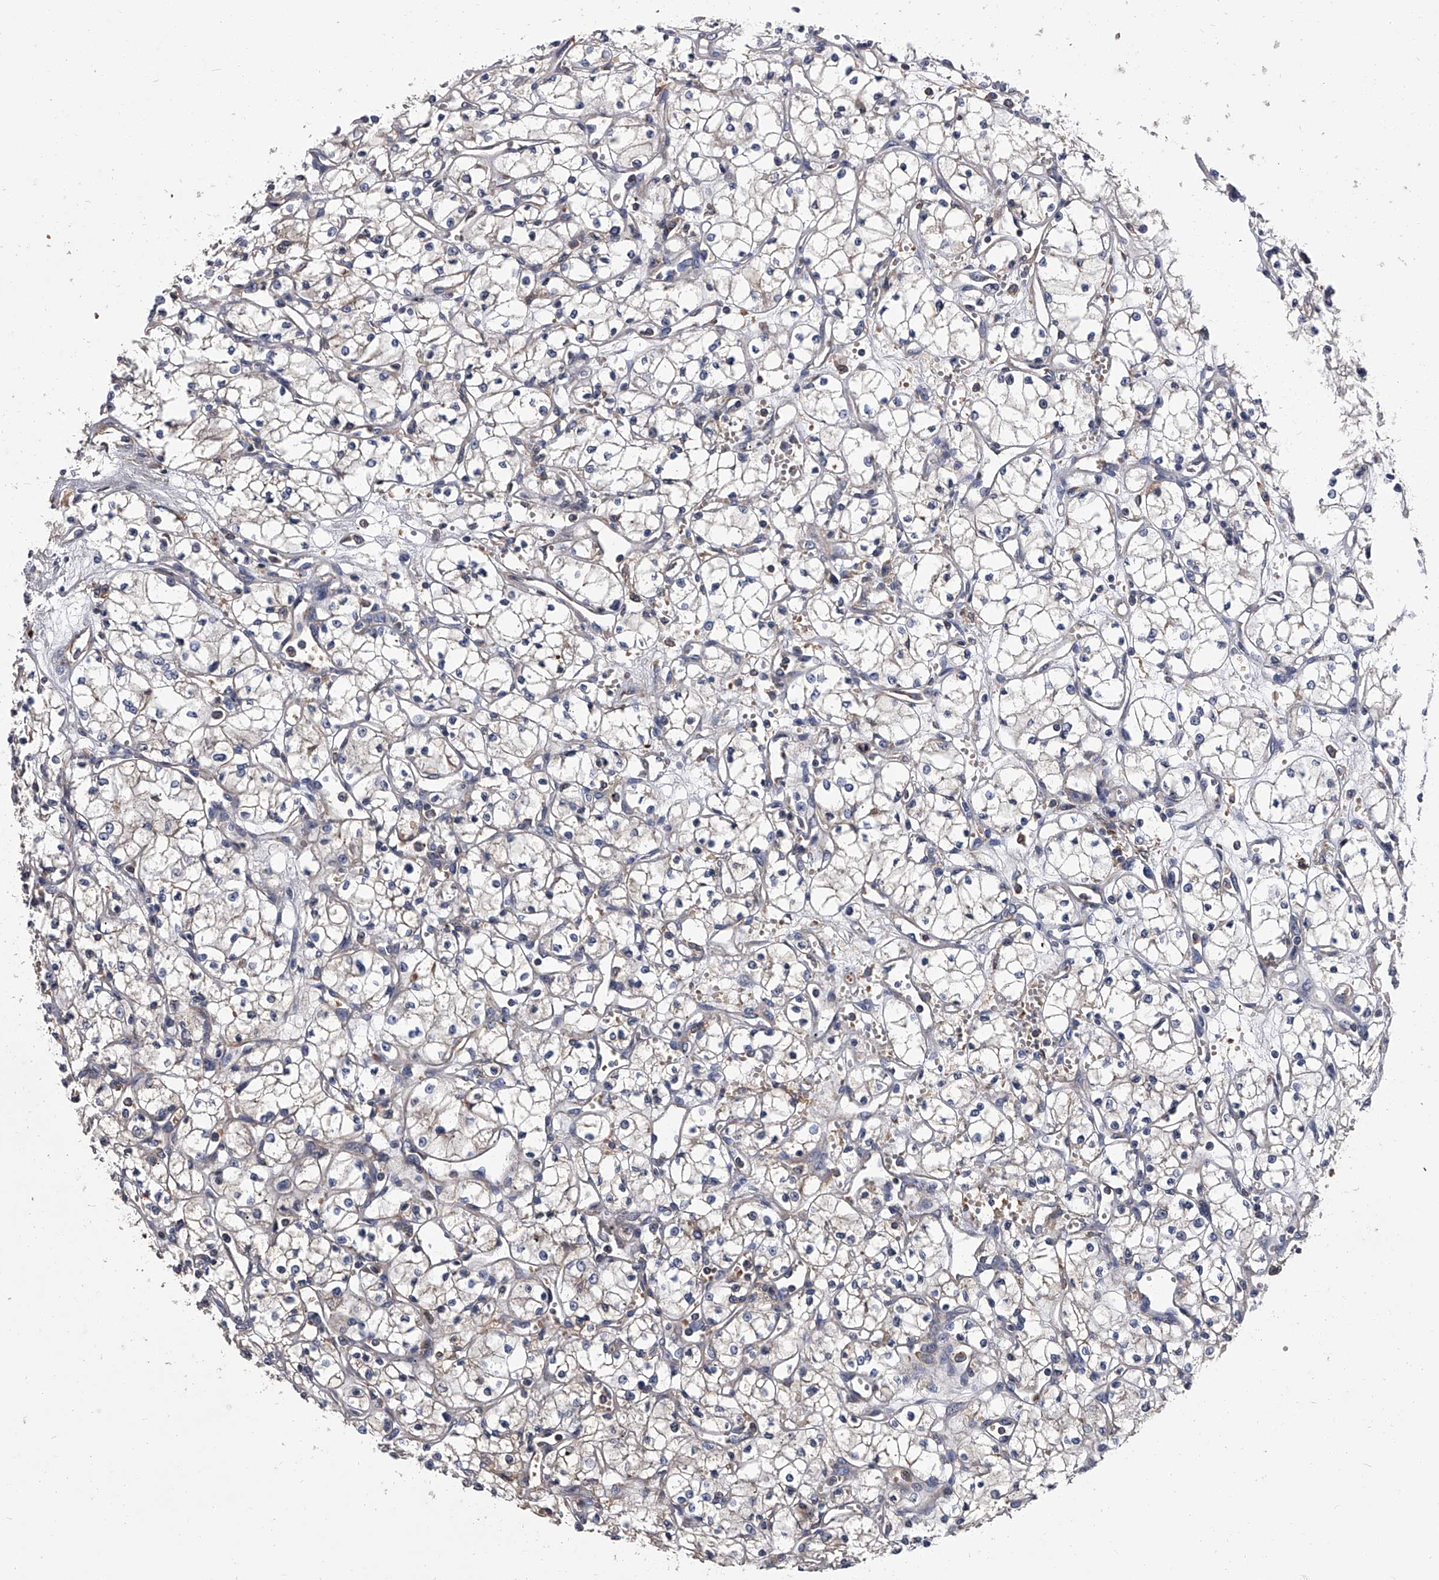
{"staining": {"intensity": "negative", "quantity": "none", "location": "none"}, "tissue": "renal cancer", "cell_type": "Tumor cells", "image_type": "cancer", "snomed": [{"axis": "morphology", "description": "Adenocarcinoma, NOS"}, {"axis": "topography", "description": "Kidney"}], "caption": "The immunohistochemistry (IHC) micrograph has no significant positivity in tumor cells of adenocarcinoma (renal) tissue. (IHC, brightfield microscopy, high magnification).", "gene": "STK36", "patient": {"sex": "male", "age": 59}}